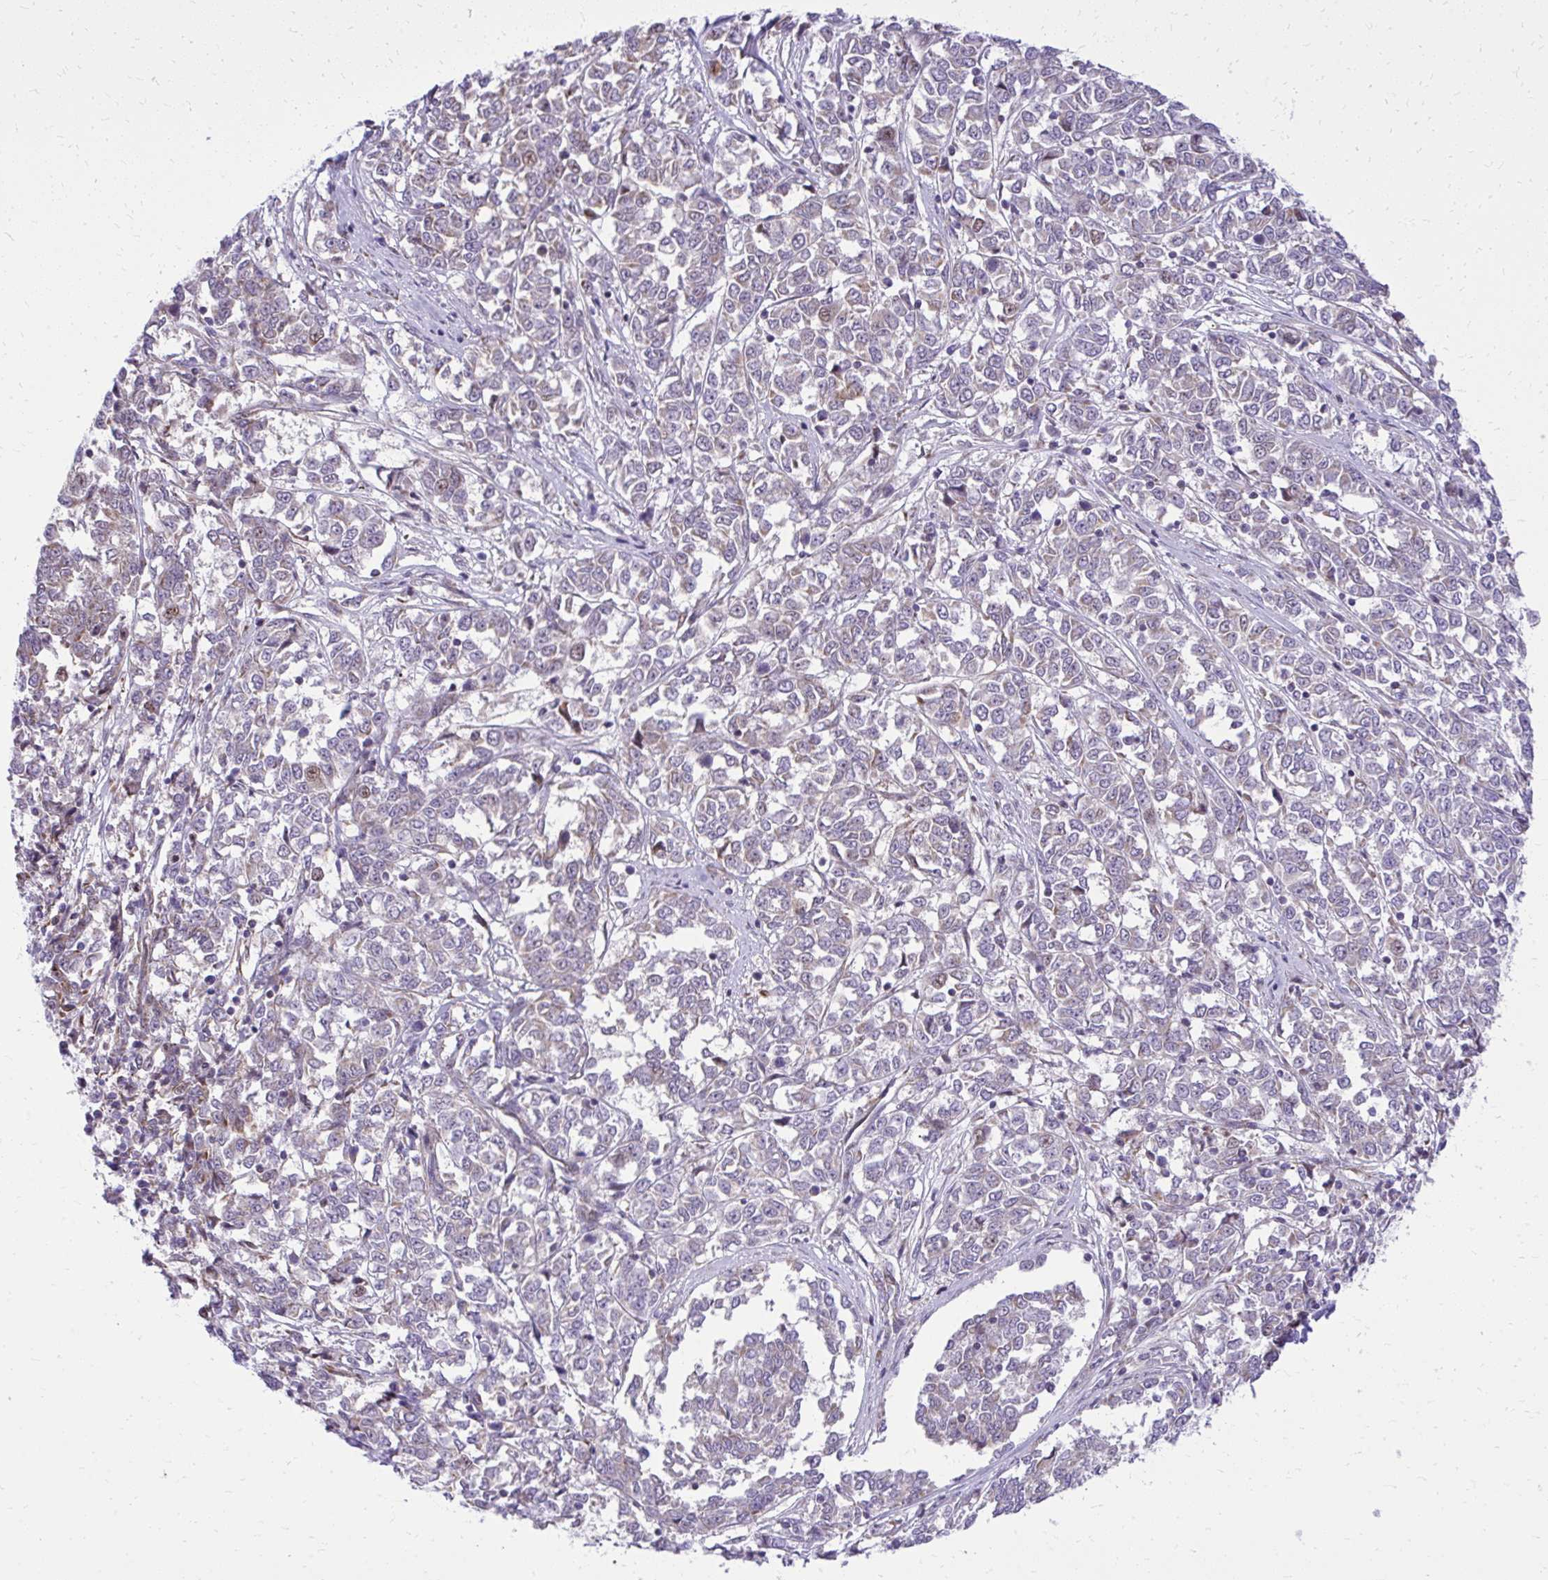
{"staining": {"intensity": "negative", "quantity": "none", "location": "none"}, "tissue": "melanoma", "cell_type": "Tumor cells", "image_type": "cancer", "snomed": [{"axis": "morphology", "description": "Malignant melanoma, NOS"}, {"axis": "topography", "description": "Skin"}], "caption": "There is no significant staining in tumor cells of malignant melanoma.", "gene": "GPRIN3", "patient": {"sex": "female", "age": 72}}